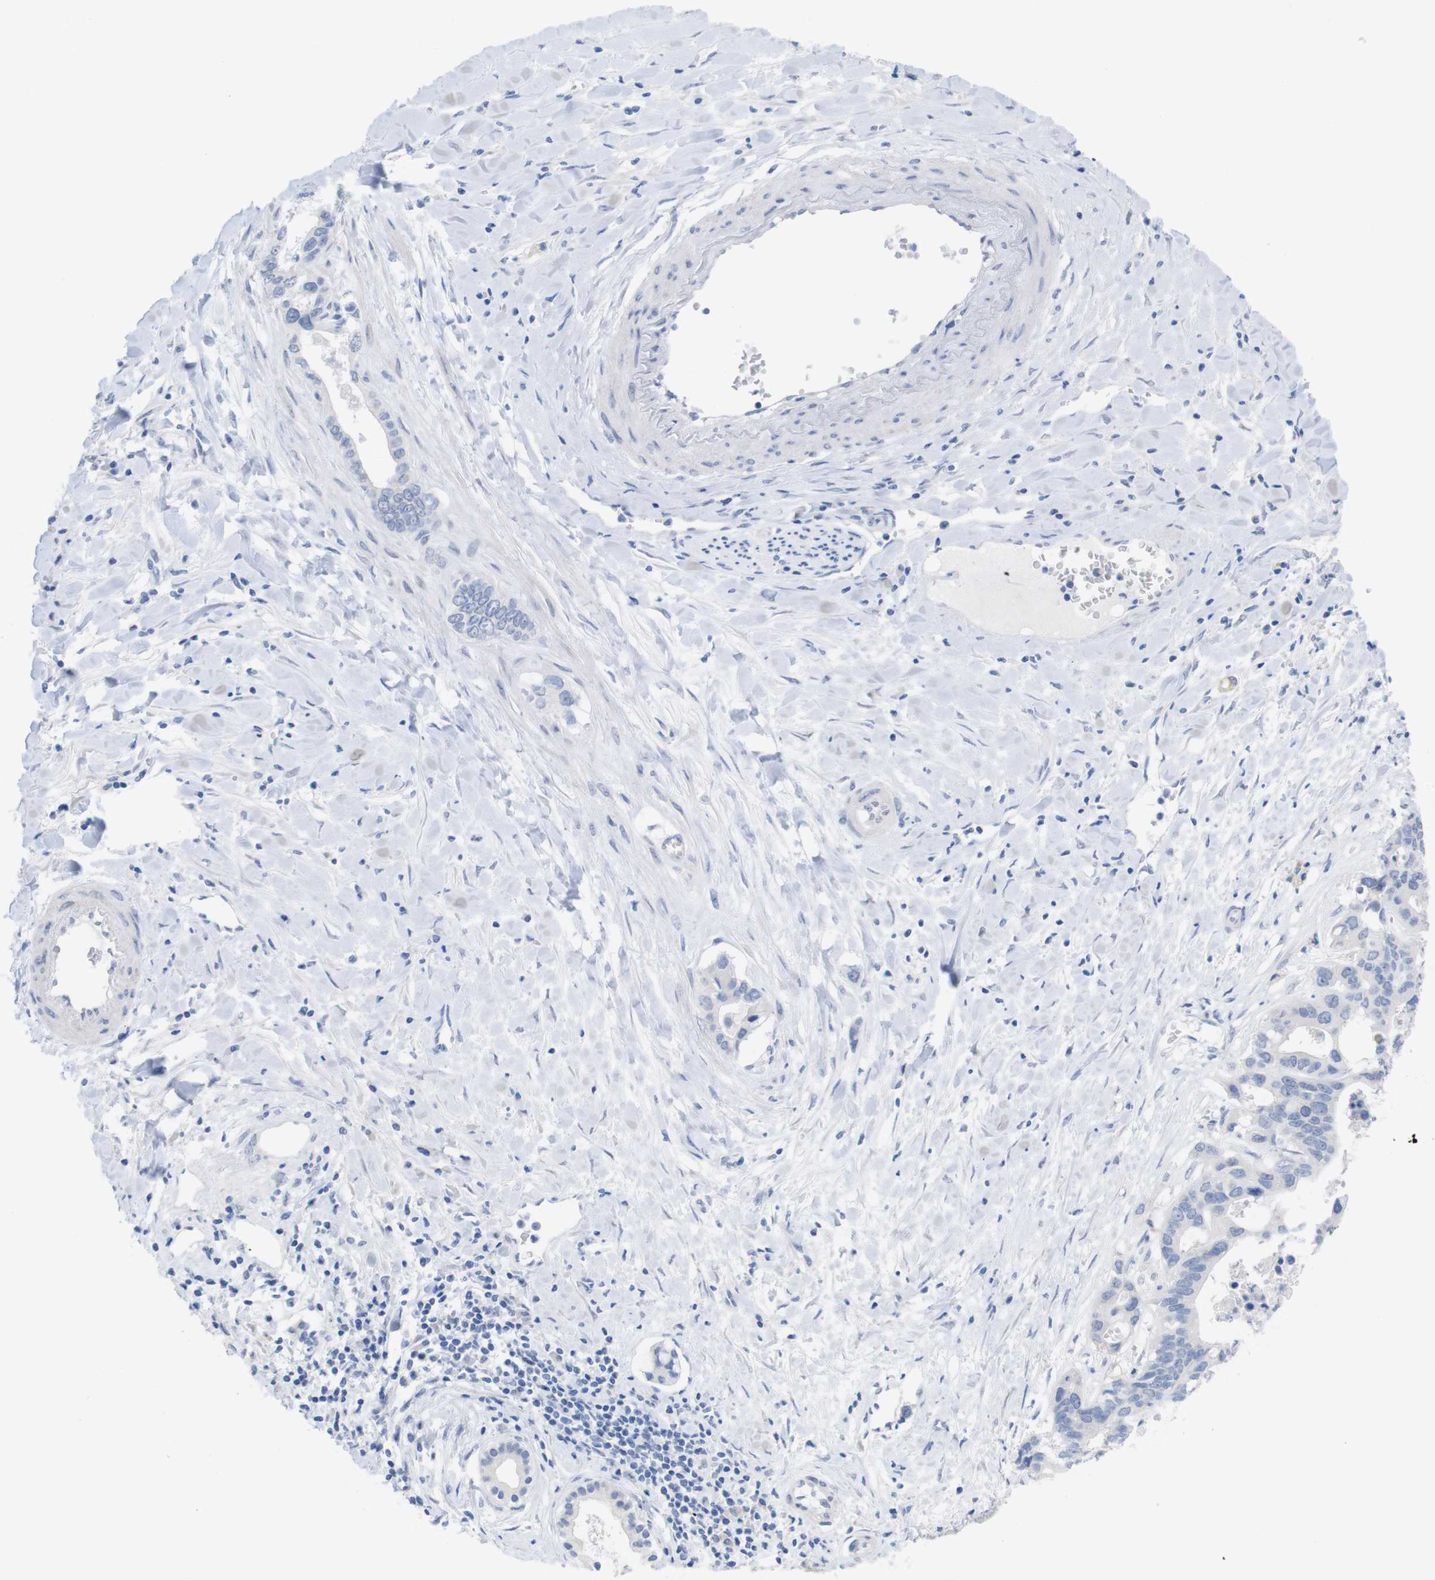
{"staining": {"intensity": "negative", "quantity": "none", "location": "none"}, "tissue": "liver cancer", "cell_type": "Tumor cells", "image_type": "cancer", "snomed": [{"axis": "morphology", "description": "Cholangiocarcinoma"}, {"axis": "topography", "description": "Liver"}], "caption": "The image displays no significant staining in tumor cells of cholangiocarcinoma (liver).", "gene": "PNMA1", "patient": {"sex": "female", "age": 65}}